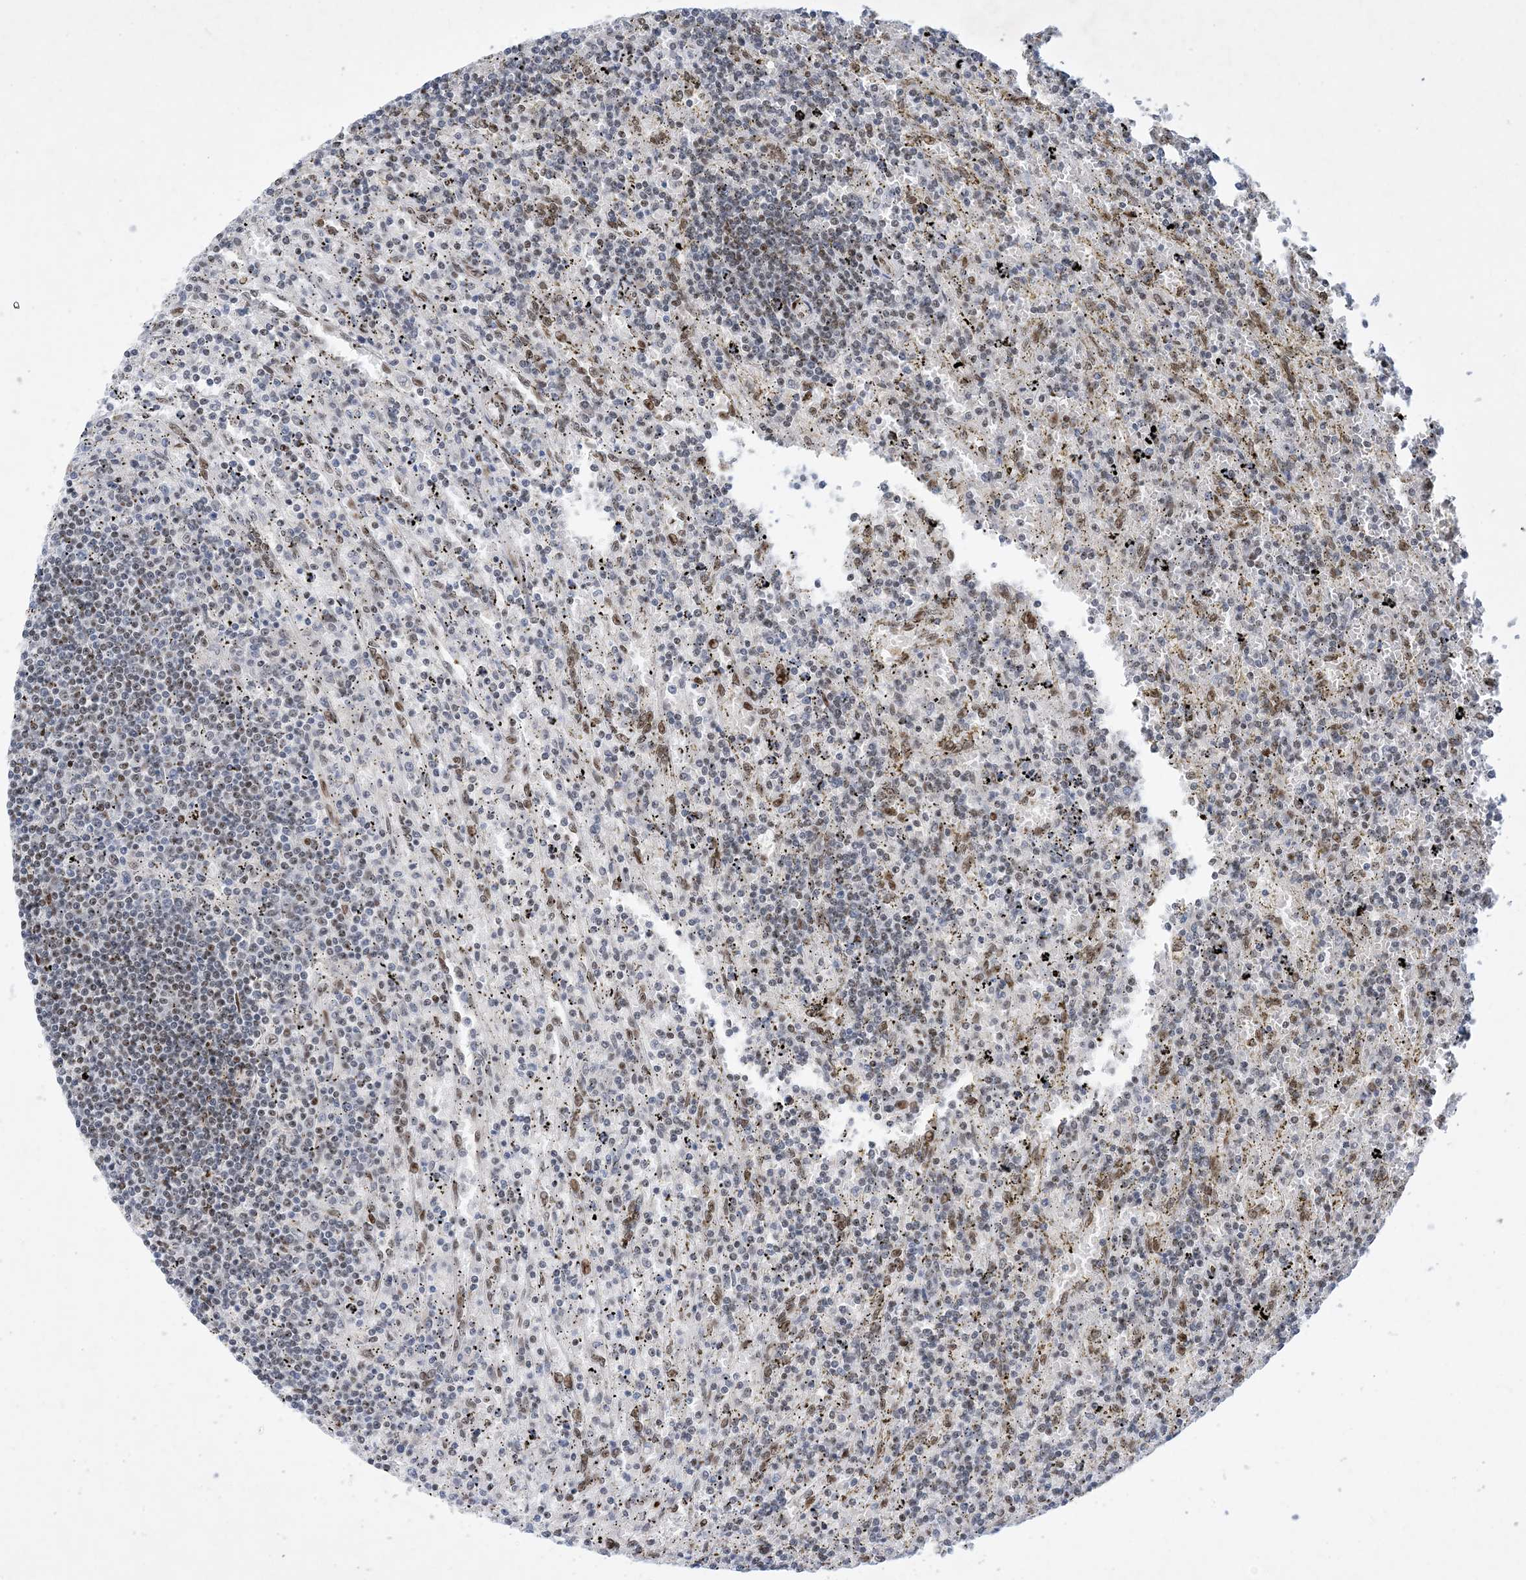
{"staining": {"intensity": "moderate", "quantity": "25%-75%", "location": "nuclear"}, "tissue": "lymphoma", "cell_type": "Tumor cells", "image_type": "cancer", "snomed": [{"axis": "morphology", "description": "Malignant lymphoma, non-Hodgkin's type, Low grade"}, {"axis": "topography", "description": "Spleen"}], "caption": "Immunohistochemistry (IHC) of low-grade malignant lymphoma, non-Hodgkin's type displays medium levels of moderate nuclear positivity in approximately 25%-75% of tumor cells. The staining was performed using DAB, with brown indicating positive protein expression. Nuclei are stained blue with hematoxylin.", "gene": "TSPYL1", "patient": {"sex": "male", "age": 76}}